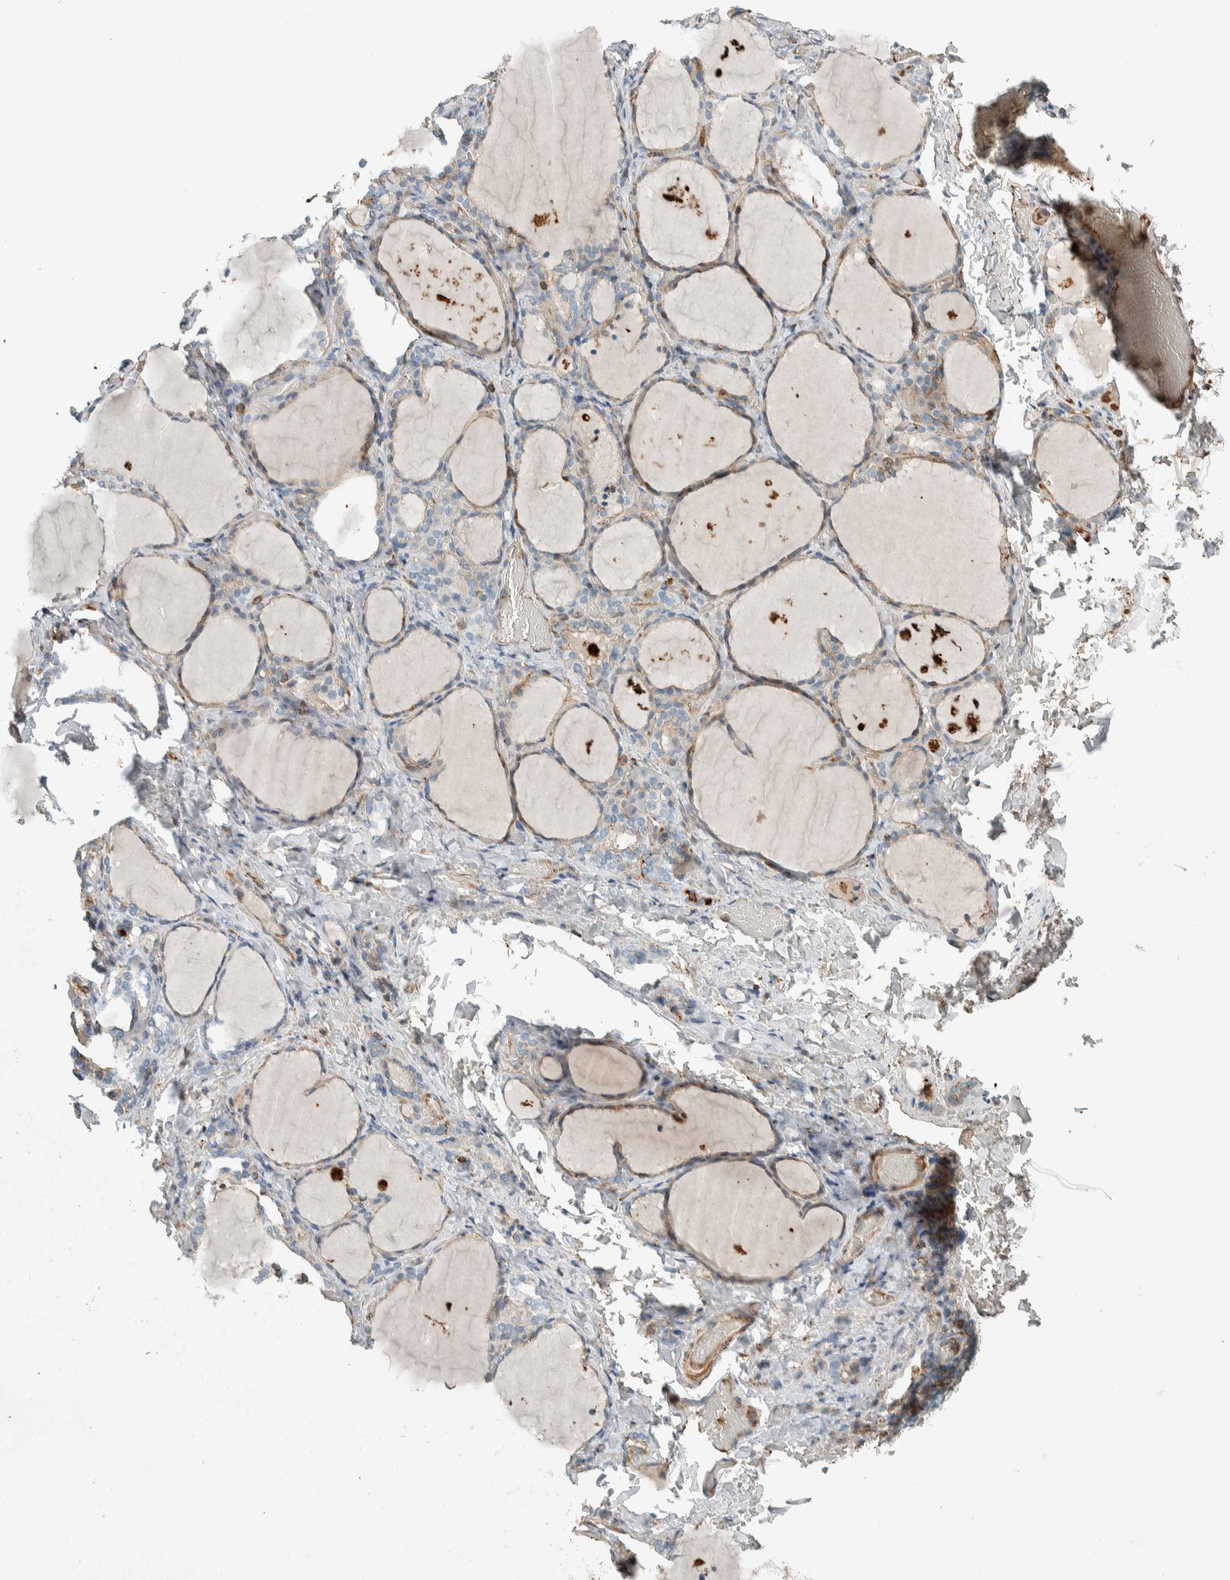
{"staining": {"intensity": "weak", "quantity": "25%-75%", "location": "cytoplasmic/membranous"}, "tissue": "thyroid gland", "cell_type": "Glandular cells", "image_type": "normal", "snomed": [{"axis": "morphology", "description": "Normal tissue, NOS"}, {"axis": "morphology", "description": "Papillary adenocarcinoma, NOS"}, {"axis": "topography", "description": "Thyroid gland"}], "caption": "High-magnification brightfield microscopy of normal thyroid gland stained with DAB (brown) and counterstained with hematoxylin (blue). glandular cells exhibit weak cytoplasmic/membranous positivity is appreciated in approximately25%-75% of cells.", "gene": "CTBP2", "patient": {"sex": "female", "age": 30}}